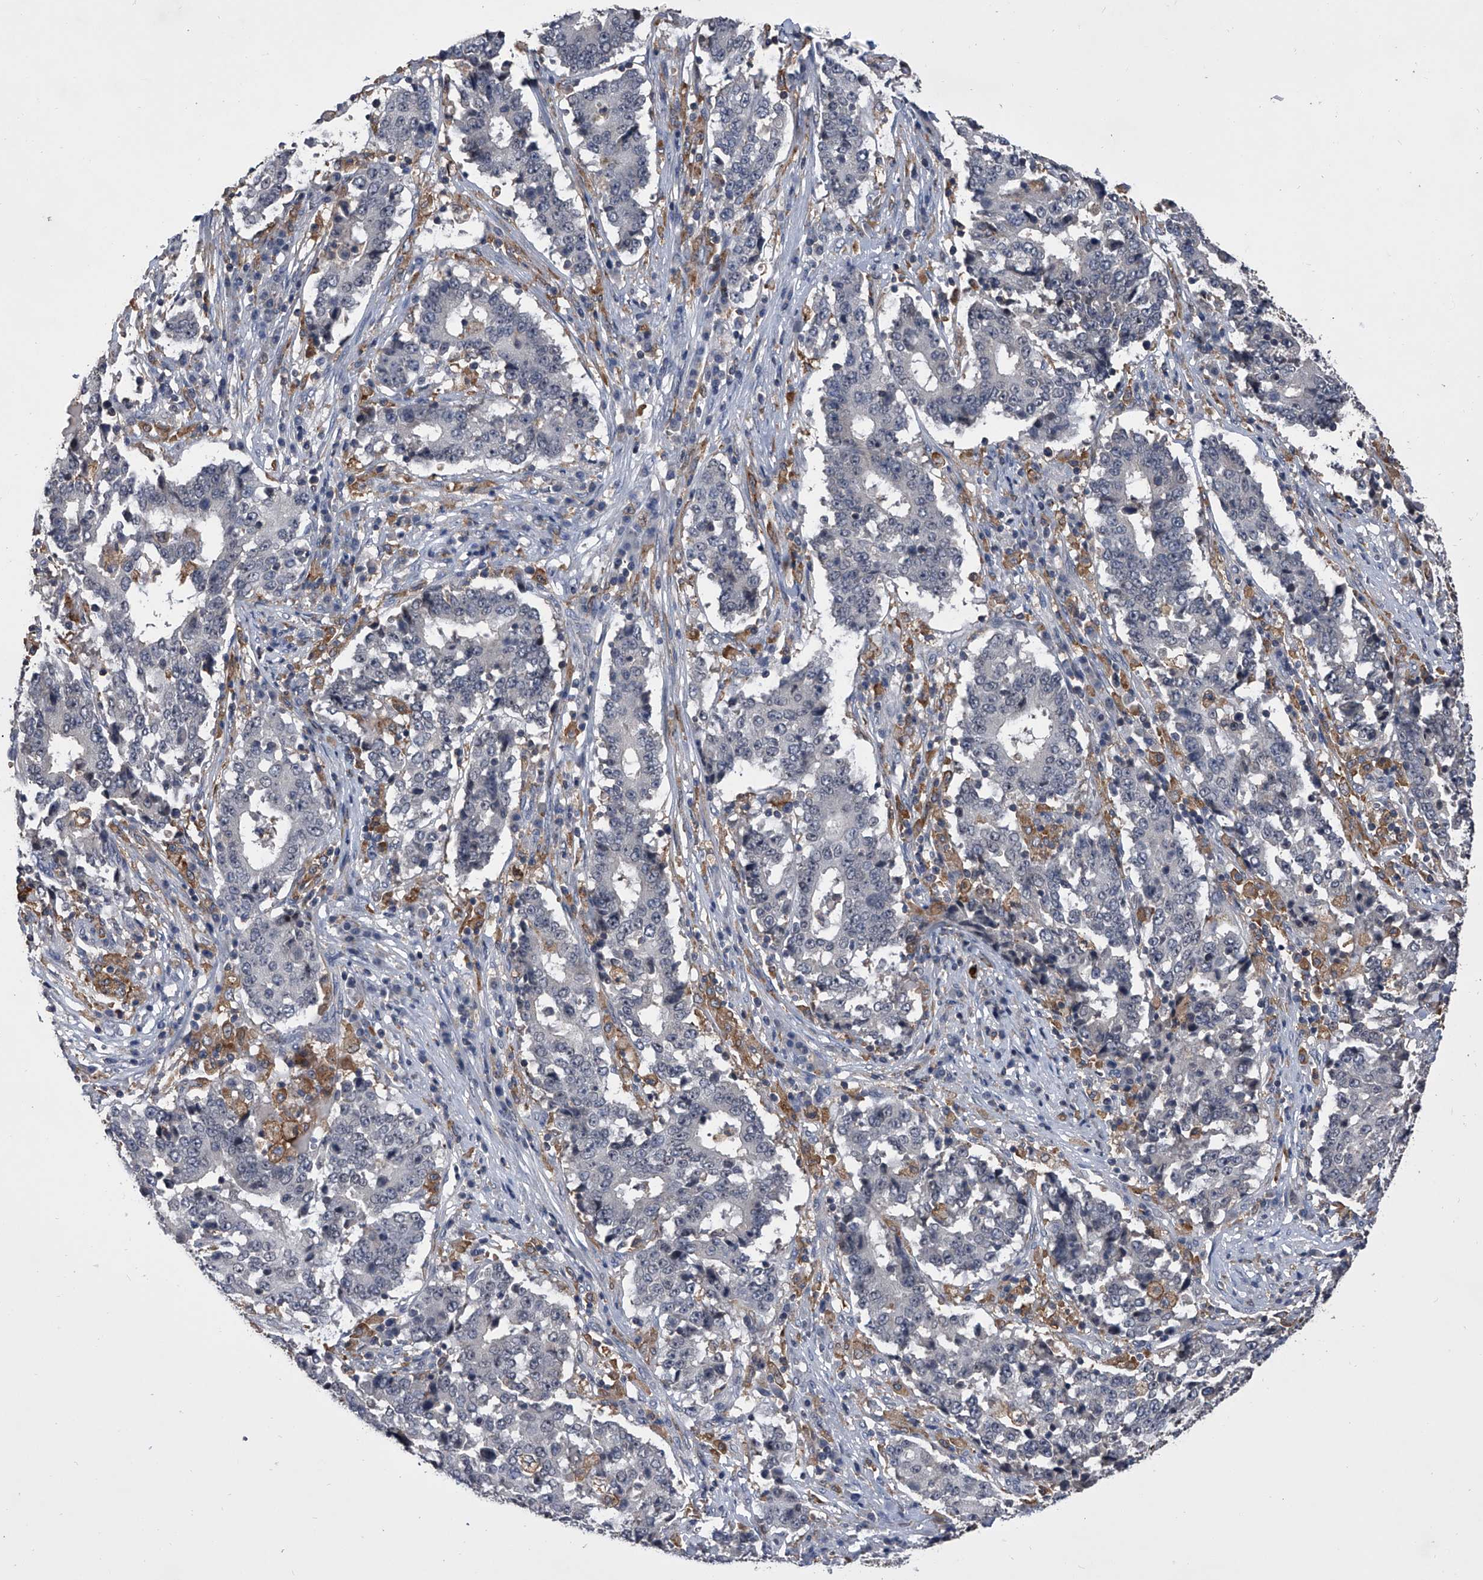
{"staining": {"intensity": "negative", "quantity": "none", "location": "none"}, "tissue": "stomach cancer", "cell_type": "Tumor cells", "image_type": "cancer", "snomed": [{"axis": "morphology", "description": "Adenocarcinoma, NOS"}, {"axis": "topography", "description": "Stomach"}], "caption": "The image exhibits no staining of tumor cells in stomach cancer (adenocarcinoma).", "gene": "MAP4K3", "patient": {"sex": "male", "age": 59}}